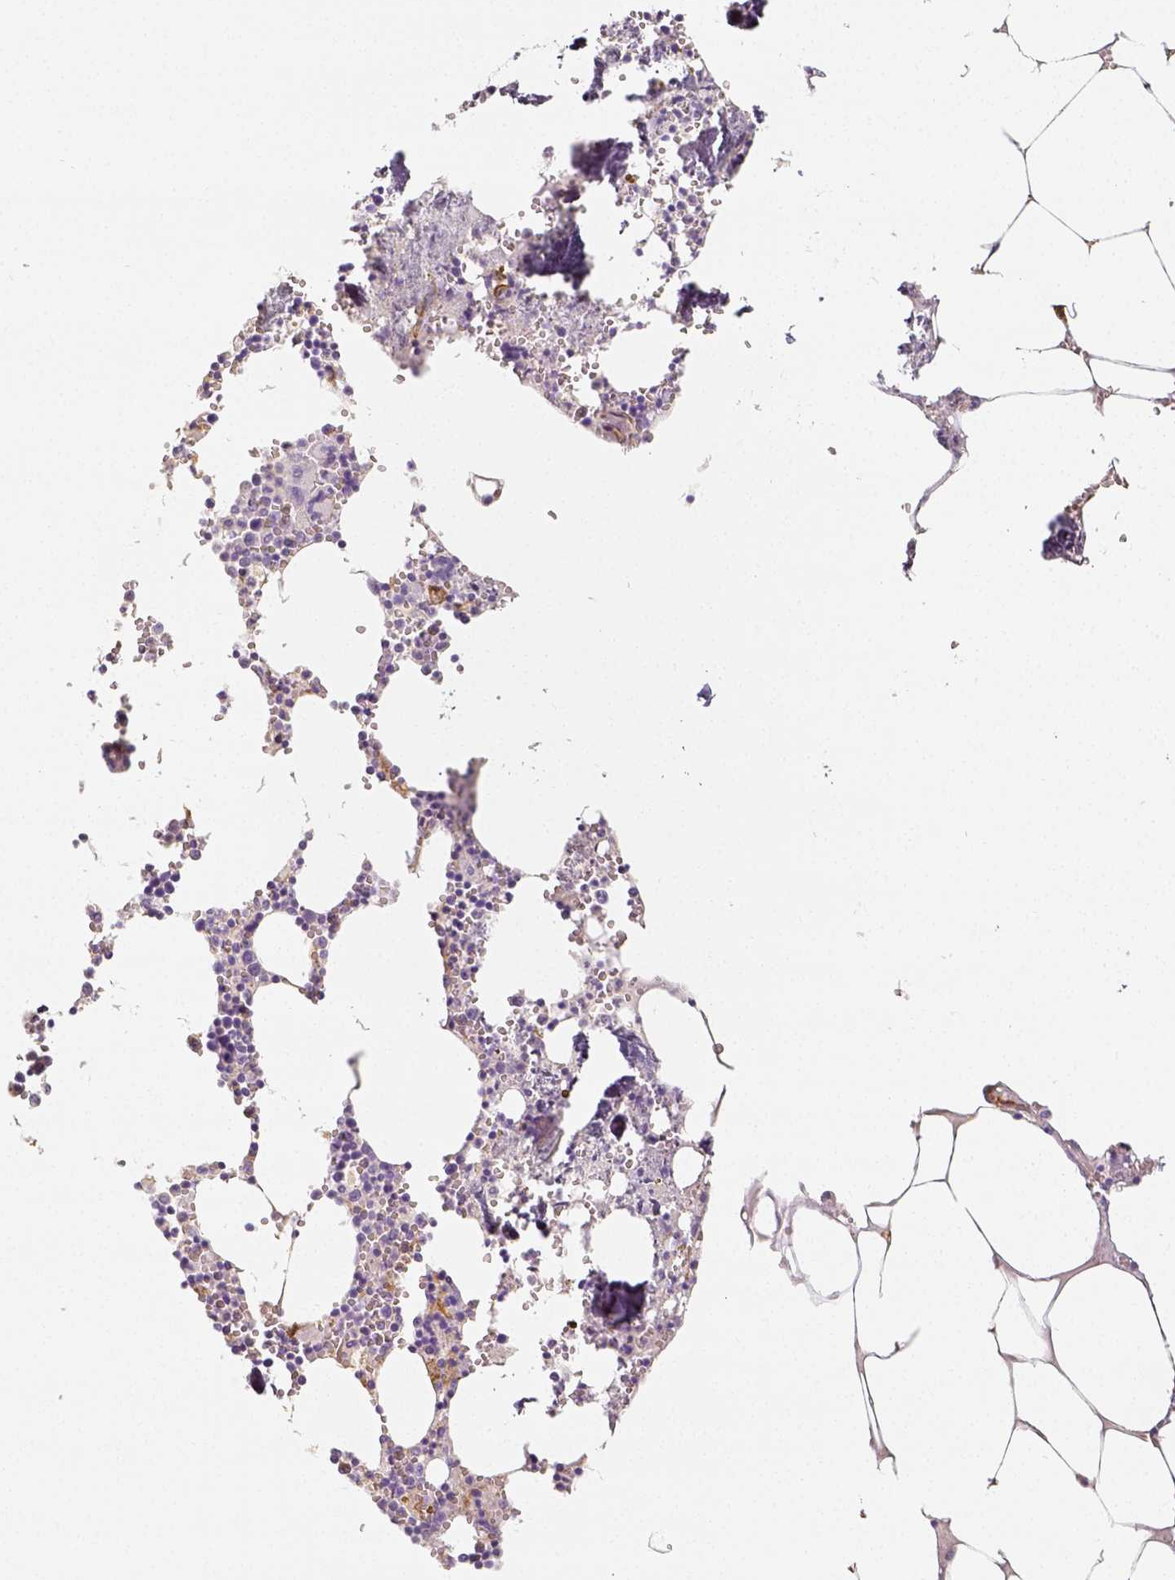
{"staining": {"intensity": "negative", "quantity": "none", "location": "none"}, "tissue": "bone marrow", "cell_type": "Hematopoietic cells", "image_type": "normal", "snomed": [{"axis": "morphology", "description": "Normal tissue, NOS"}, {"axis": "topography", "description": "Bone marrow"}], "caption": "Hematopoietic cells show no significant protein expression in normal bone marrow. The staining was performed using DAB (3,3'-diaminobenzidine) to visualize the protein expression in brown, while the nuclei were stained in blue with hematoxylin (Magnification: 20x).", "gene": "THY1", "patient": {"sex": "male", "age": 54}}